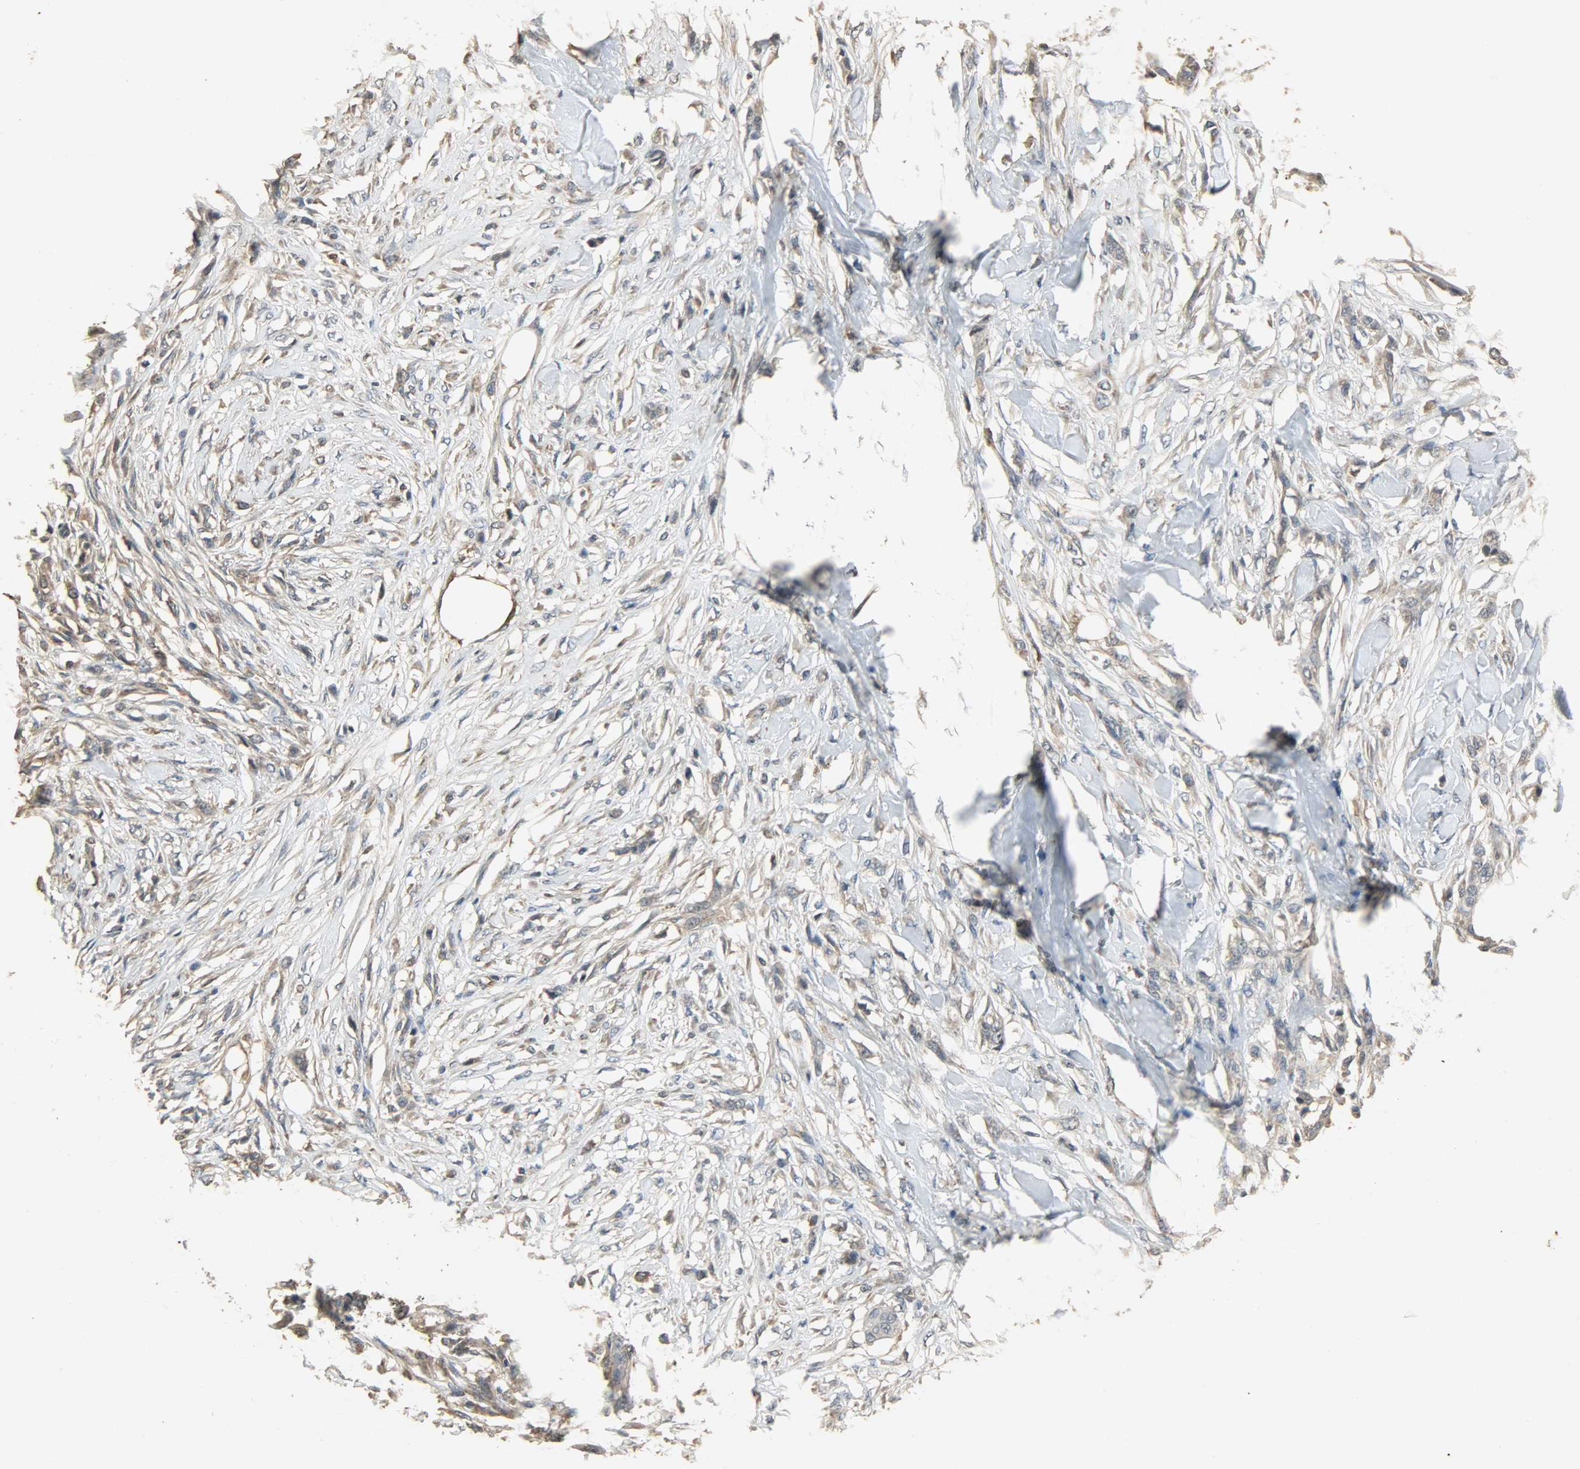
{"staining": {"intensity": "weak", "quantity": ">75%", "location": "cytoplasmic/membranous"}, "tissue": "skin cancer", "cell_type": "Tumor cells", "image_type": "cancer", "snomed": [{"axis": "morphology", "description": "Normal tissue, NOS"}, {"axis": "morphology", "description": "Squamous cell carcinoma, NOS"}, {"axis": "topography", "description": "Skin"}], "caption": "Squamous cell carcinoma (skin) stained with a protein marker shows weak staining in tumor cells.", "gene": "CDKN2C", "patient": {"sex": "female", "age": 59}}